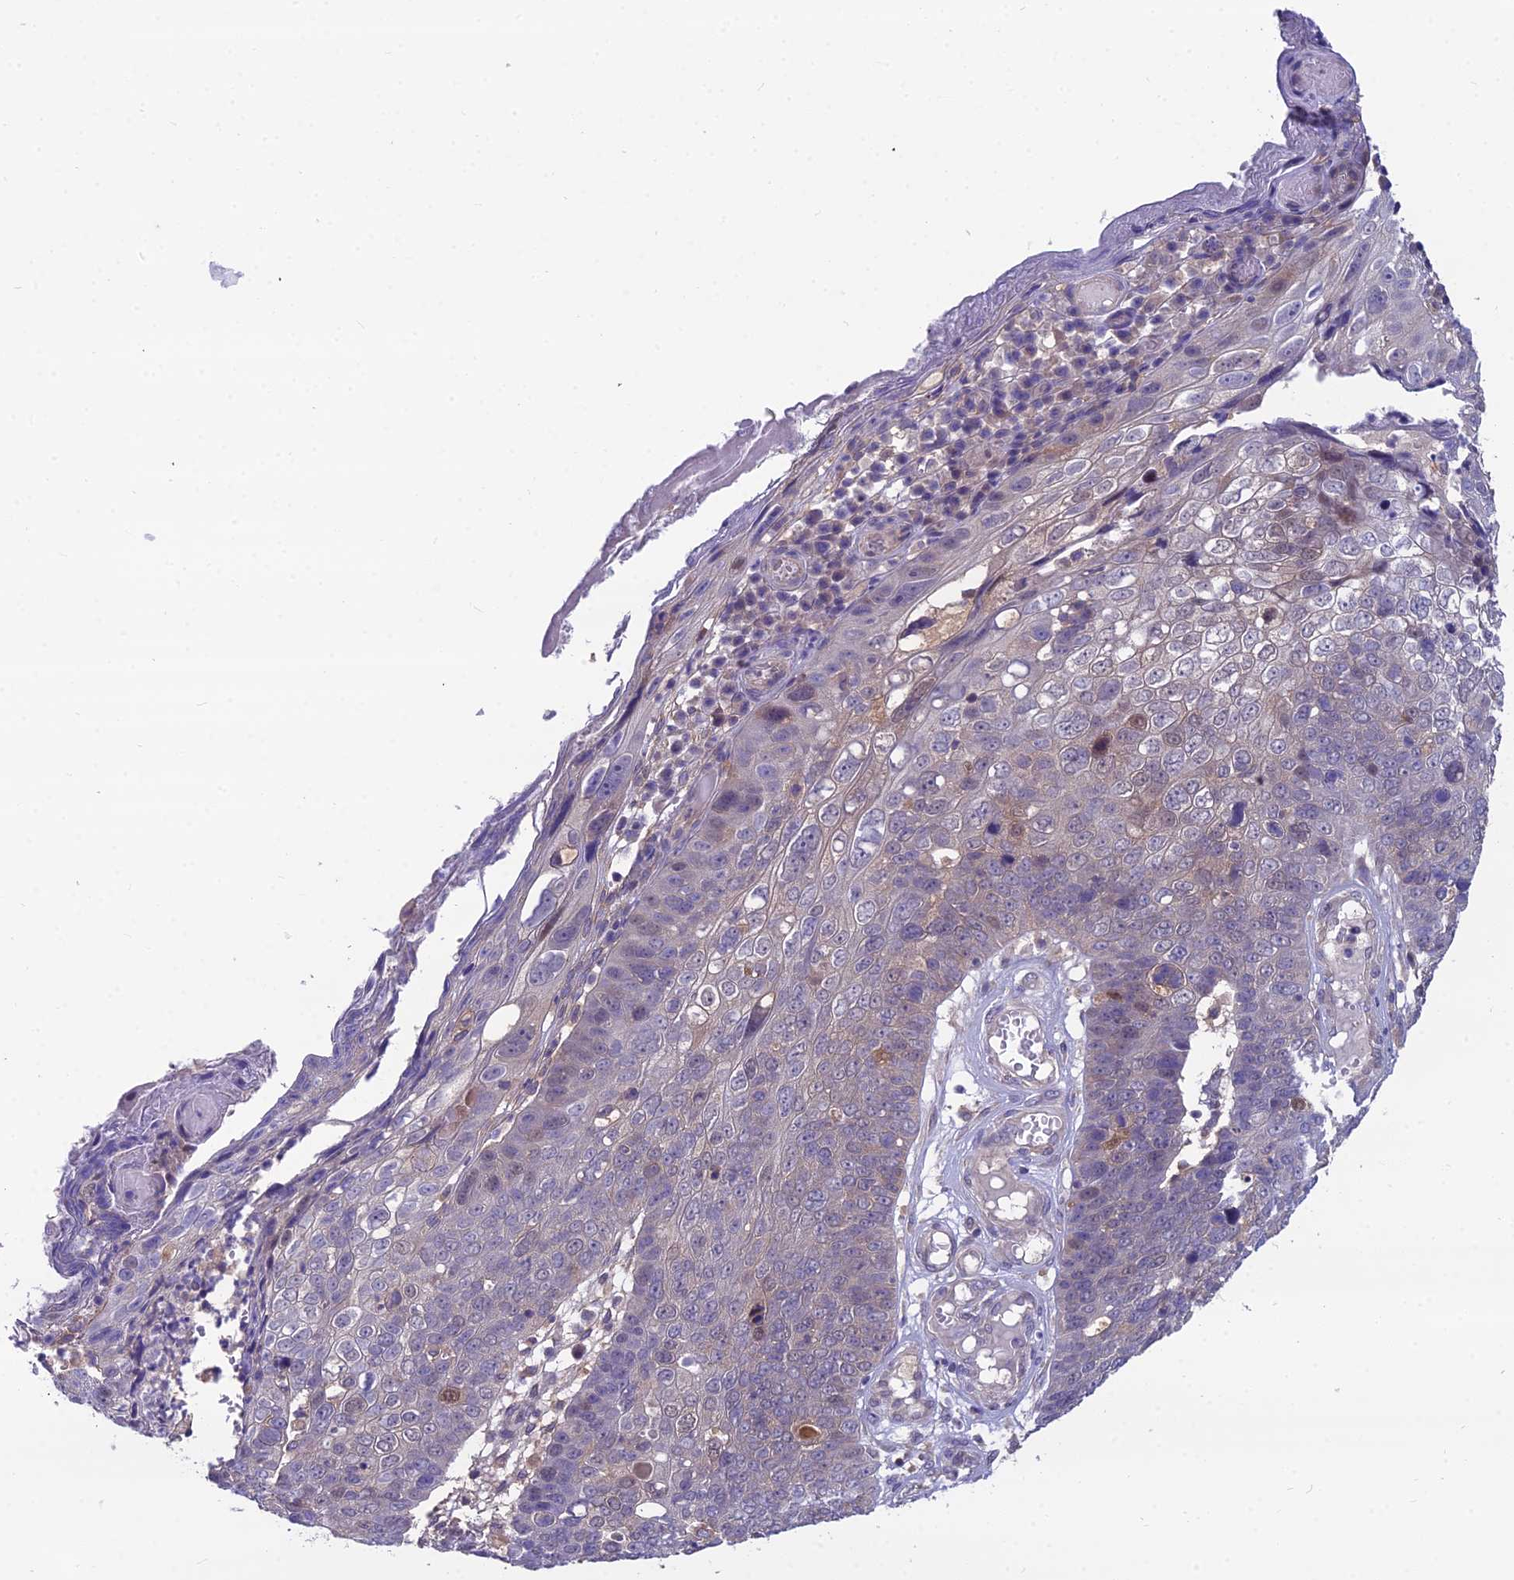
{"staining": {"intensity": "negative", "quantity": "none", "location": "none"}, "tissue": "skin cancer", "cell_type": "Tumor cells", "image_type": "cancer", "snomed": [{"axis": "morphology", "description": "Squamous cell carcinoma, NOS"}, {"axis": "topography", "description": "Skin"}], "caption": "Immunohistochemistry (IHC) photomicrograph of skin cancer stained for a protein (brown), which demonstrates no expression in tumor cells.", "gene": "MVD", "patient": {"sex": "male", "age": 71}}